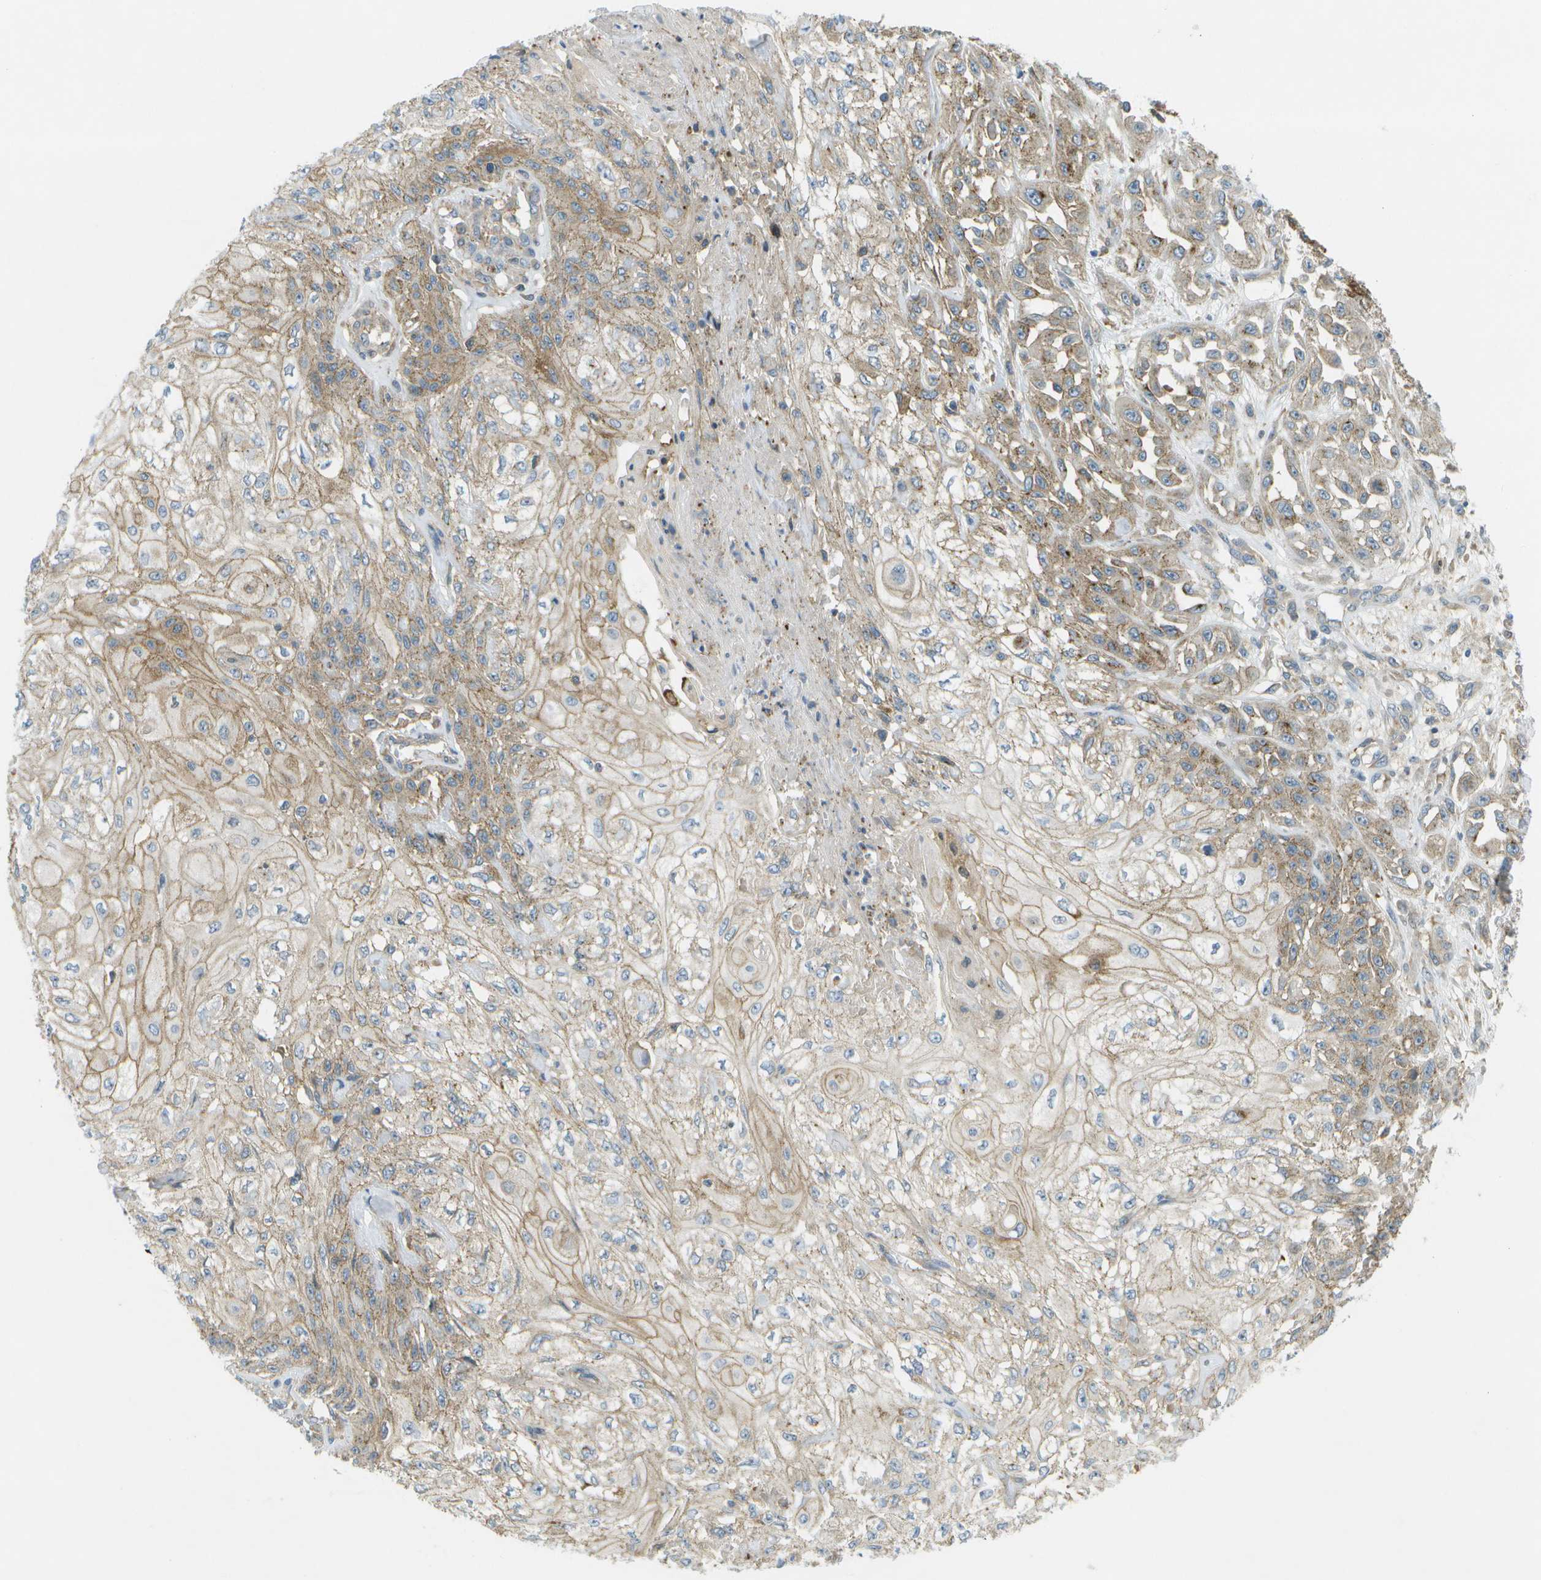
{"staining": {"intensity": "weak", "quantity": ">75%", "location": "cytoplasmic/membranous"}, "tissue": "skin cancer", "cell_type": "Tumor cells", "image_type": "cancer", "snomed": [{"axis": "morphology", "description": "Squamous cell carcinoma, NOS"}, {"axis": "morphology", "description": "Squamous cell carcinoma, metastatic, NOS"}, {"axis": "topography", "description": "Skin"}, {"axis": "topography", "description": "Lymph node"}], "caption": "This image shows immunohistochemistry (IHC) staining of human skin cancer (metastatic squamous cell carcinoma), with low weak cytoplasmic/membranous staining in about >75% of tumor cells.", "gene": "WNK2", "patient": {"sex": "male", "age": 75}}